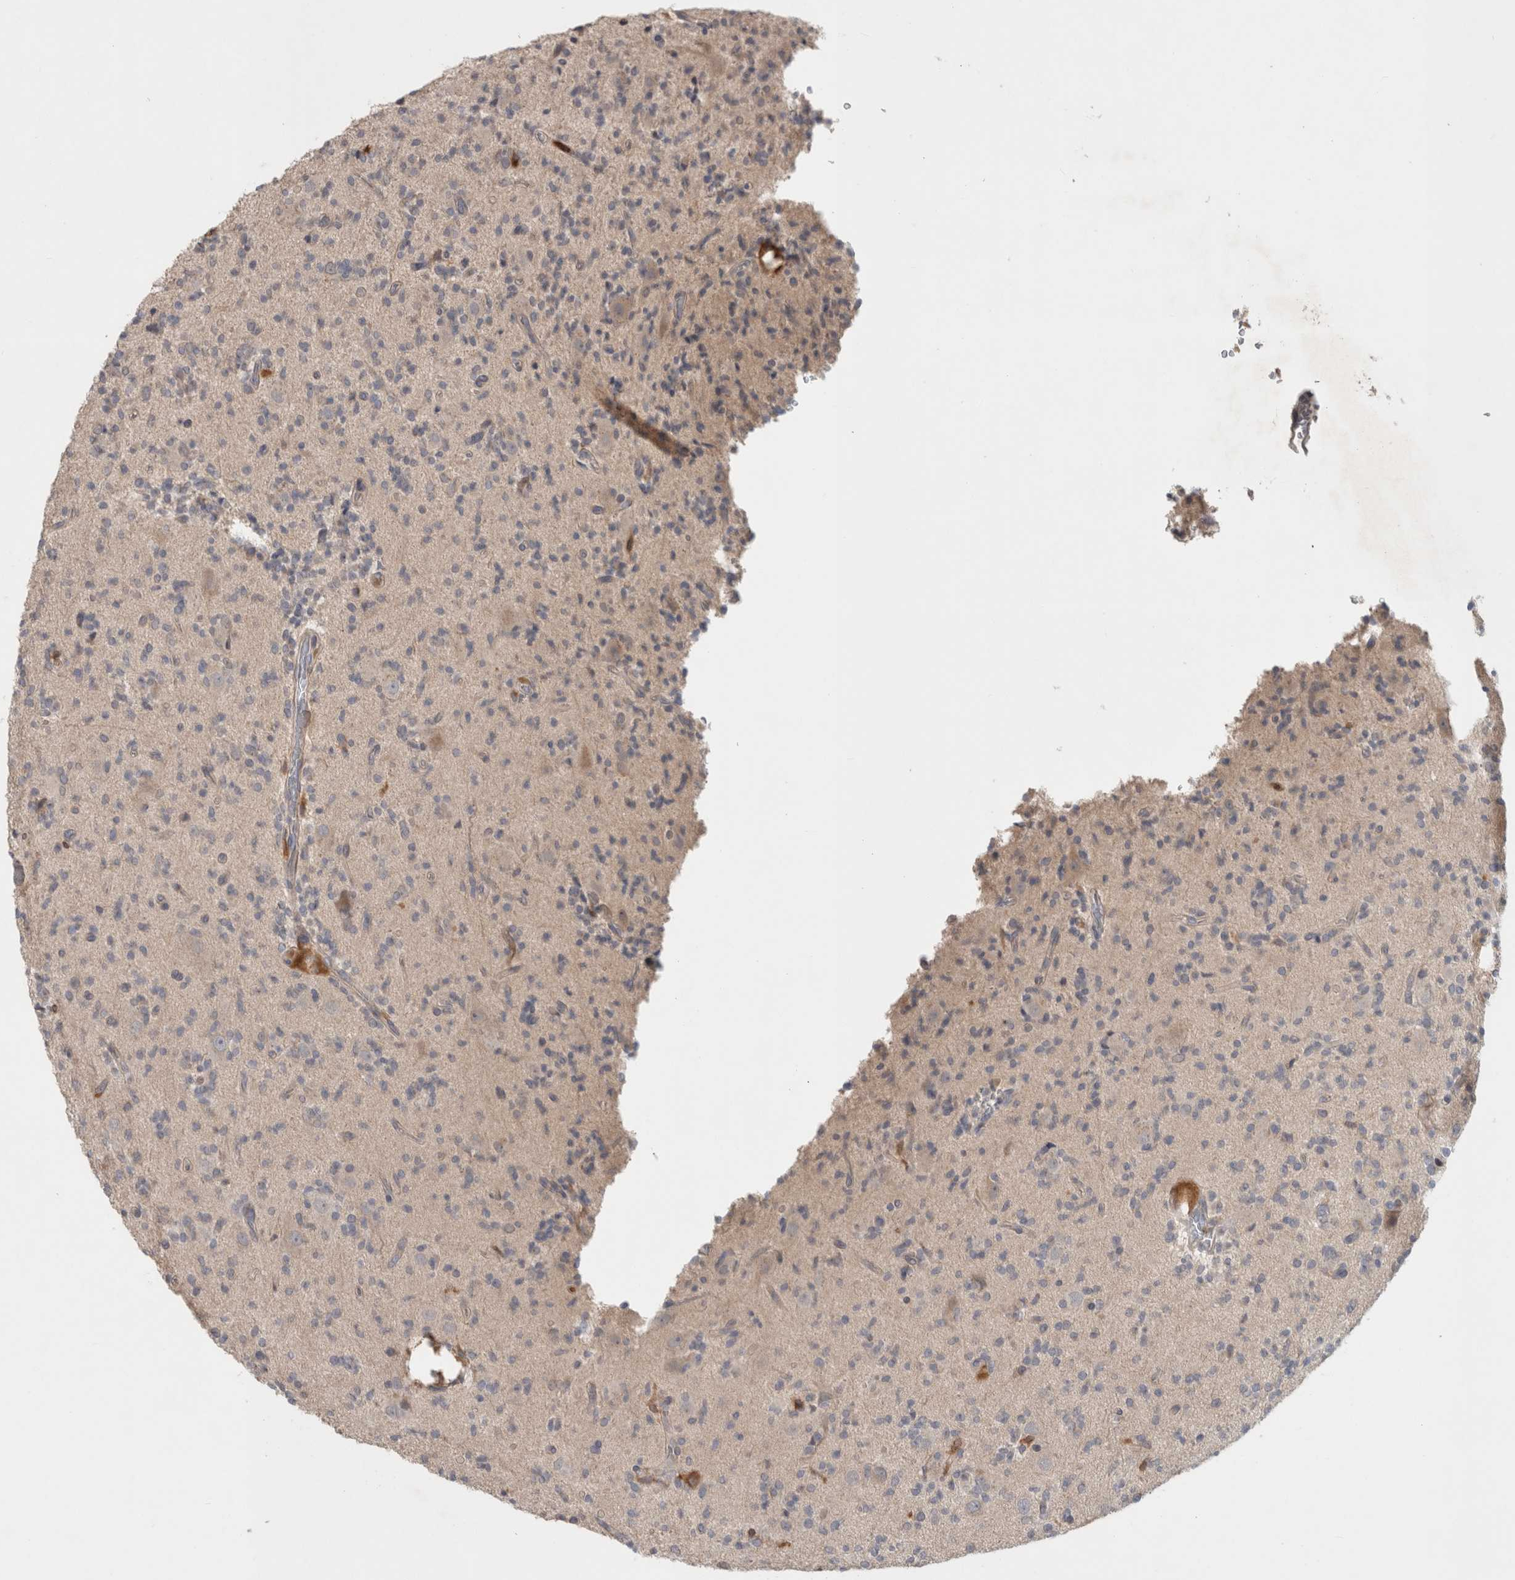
{"staining": {"intensity": "negative", "quantity": "none", "location": "none"}, "tissue": "glioma", "cell_type": "Tumor cells", "image_type": "cancer", "snomed": [{"axis": "morphology", "description": "Glioma, malignant, High grade"}, {"axis": "topography", "description": "Brain"}], "caption": "Malignant glioma (high-grade) was stained to show a protein in brown. There is no significant positivity in tumor cells.", "gene": "GFRA2", "patient": {"sex": "male", "age": 34}}